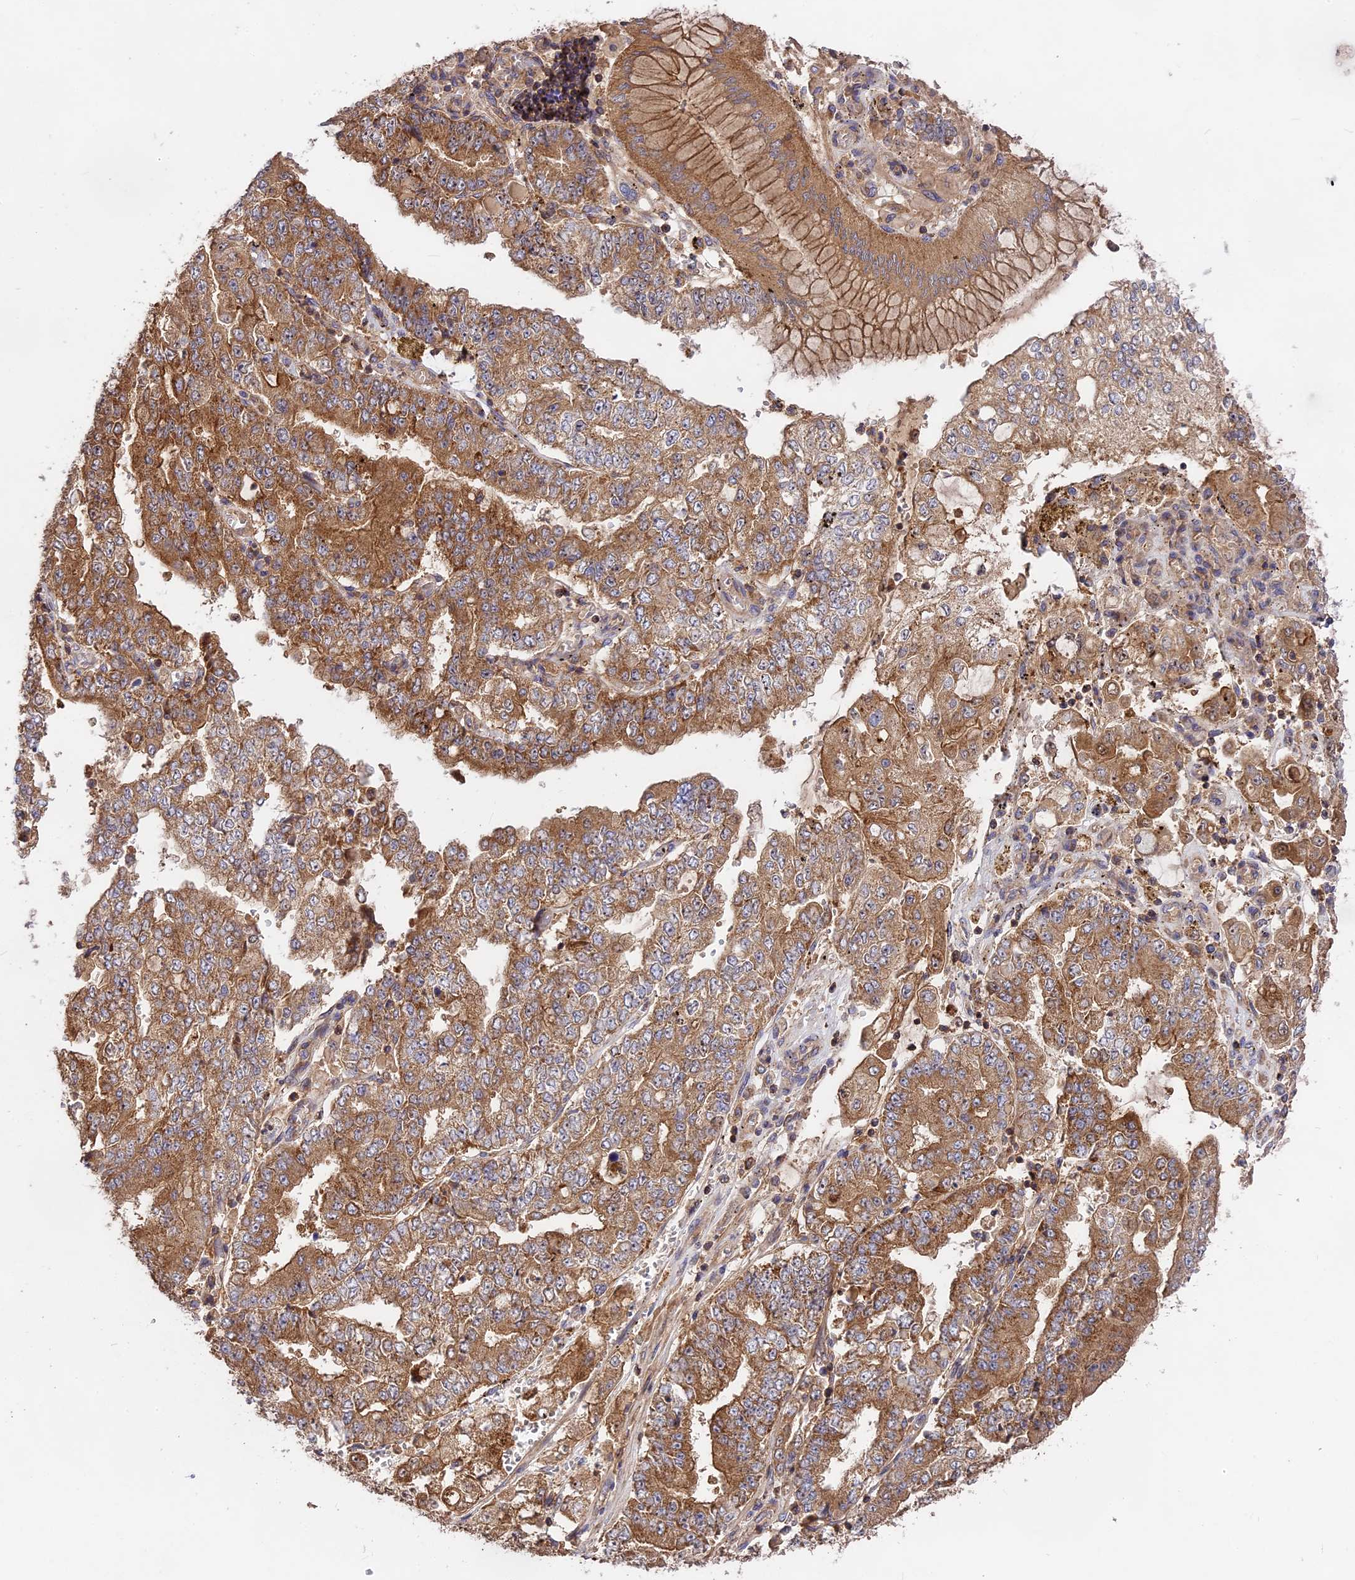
{"staining": {"intensity": "moderate", "quantity": ">75%", "location": "cytoplasmic/membranous"}, "tissue": "stomach cancer", "cell_type": "Tumor cells", "image_type": "cancer", "snomed": [{"axis": "morphology", "description": "Adenocarcinoma, NOS"}, {"axis": "topography", "description": "Stomach"}], "caption": "Adenocarcinoma (stomach) stained with a protein marker shows moderate staining in tumor cells.", "gene": "NUDT8", "patient": {"sex": "male", "age": 76}}